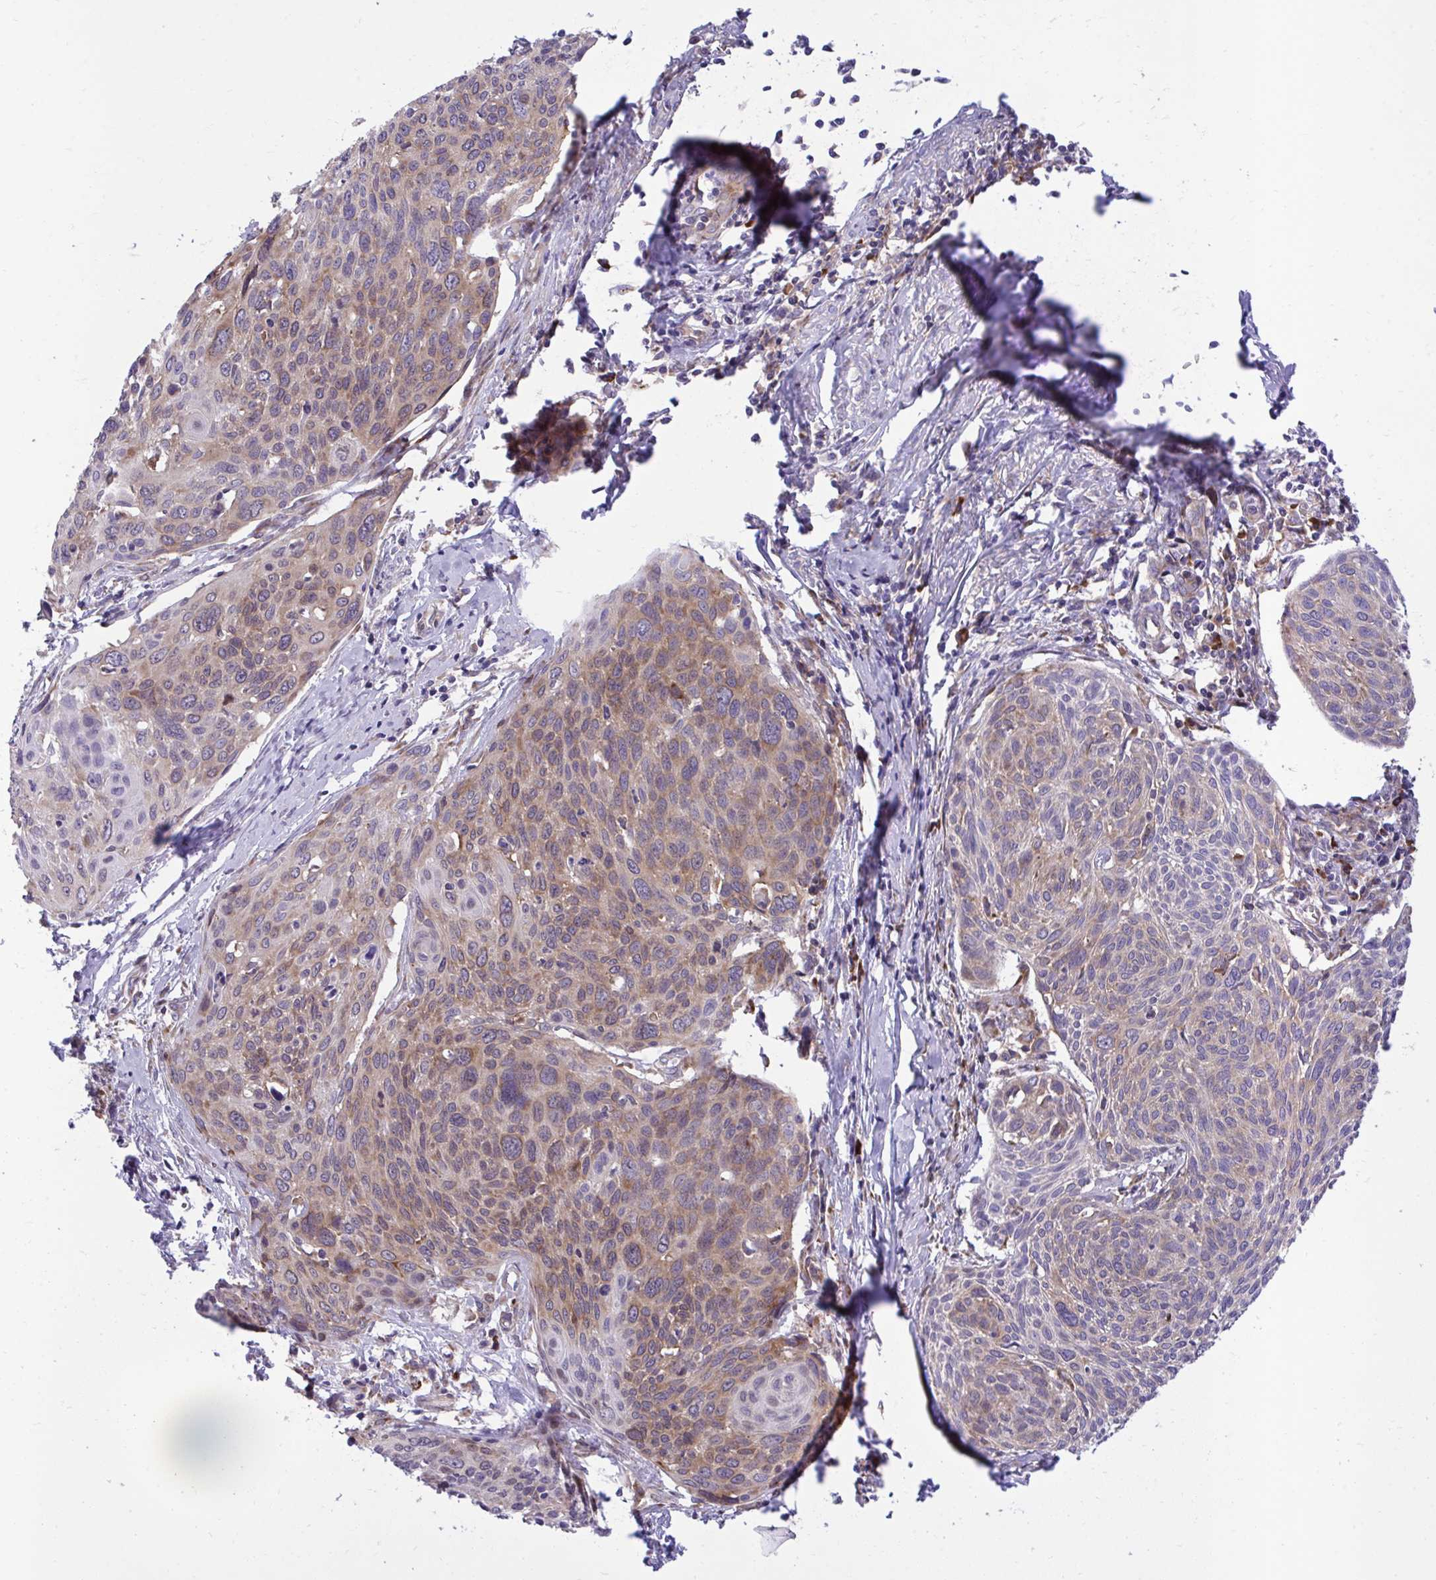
{"staining": {"intensity": "weak", "quantity": "25%-75%", "location": "cytoplasmic/membranous"}, "tissue": "cervical cancer", "cell_type": "Tumor cells", "image_type": "cancer", "snomed": [{"axis": "morphology", "description": "Squamous cell carcinoma, NOS"}, {"axis": "topography", "description": "Cervix"}], "caption": "A low amount of weak cytoplasmic/membranous expression is present in about 25%-75% of tumor cells in cervical cancer (squamous cell carcinoma) tissue.", "gene": "RPS15", "patient": {"sex": "female", "age": 49}}